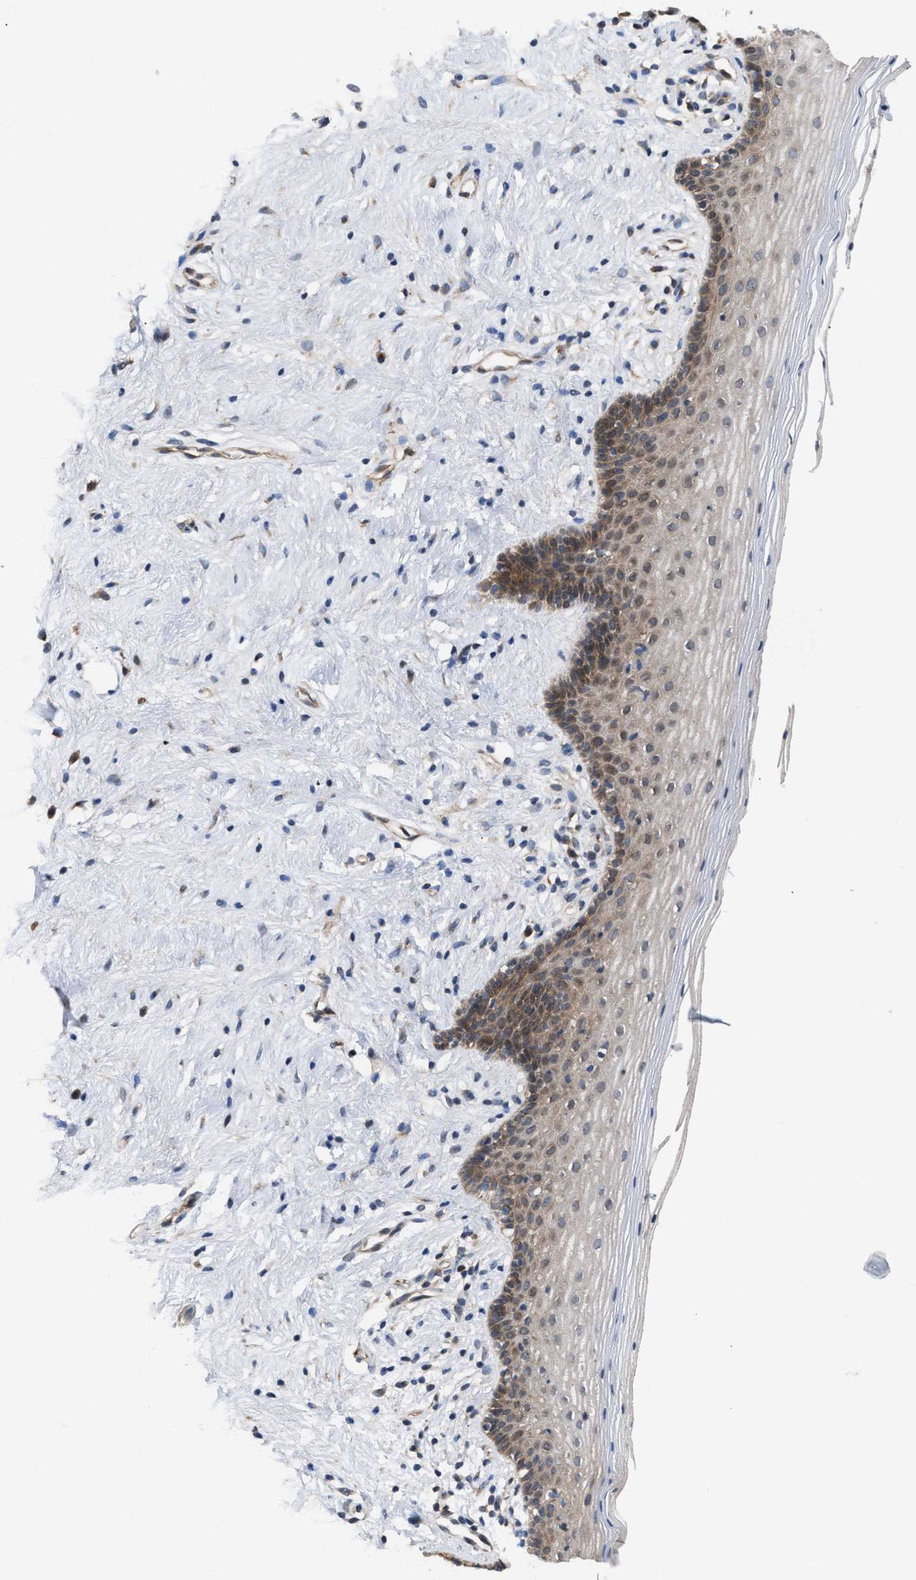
{"staining": {"intensity": "moderate", "quantity": ">75%", "location": "cytoplasmic/membranous"}, "tissue": "vagina", "cell_type": "Squamous epithelial cells", "image_type": "normal", "snomed": [{"axis": "morphology", "description": "Normal tissue, NOS"}, {"axis": "topography", "description": "Vagina"}], "caption": "High-power microscopy captured an IHC photomicrograph of benign vagina, revealing moderate cytoplasmic/membranous positivity in about >75% of squamous epithelial cells. The protein of interest is shown in brown color, while the nuclei are stained blue.", "gene": "LAPTM4B", "patient": {"sex": "female", "age": 44}}